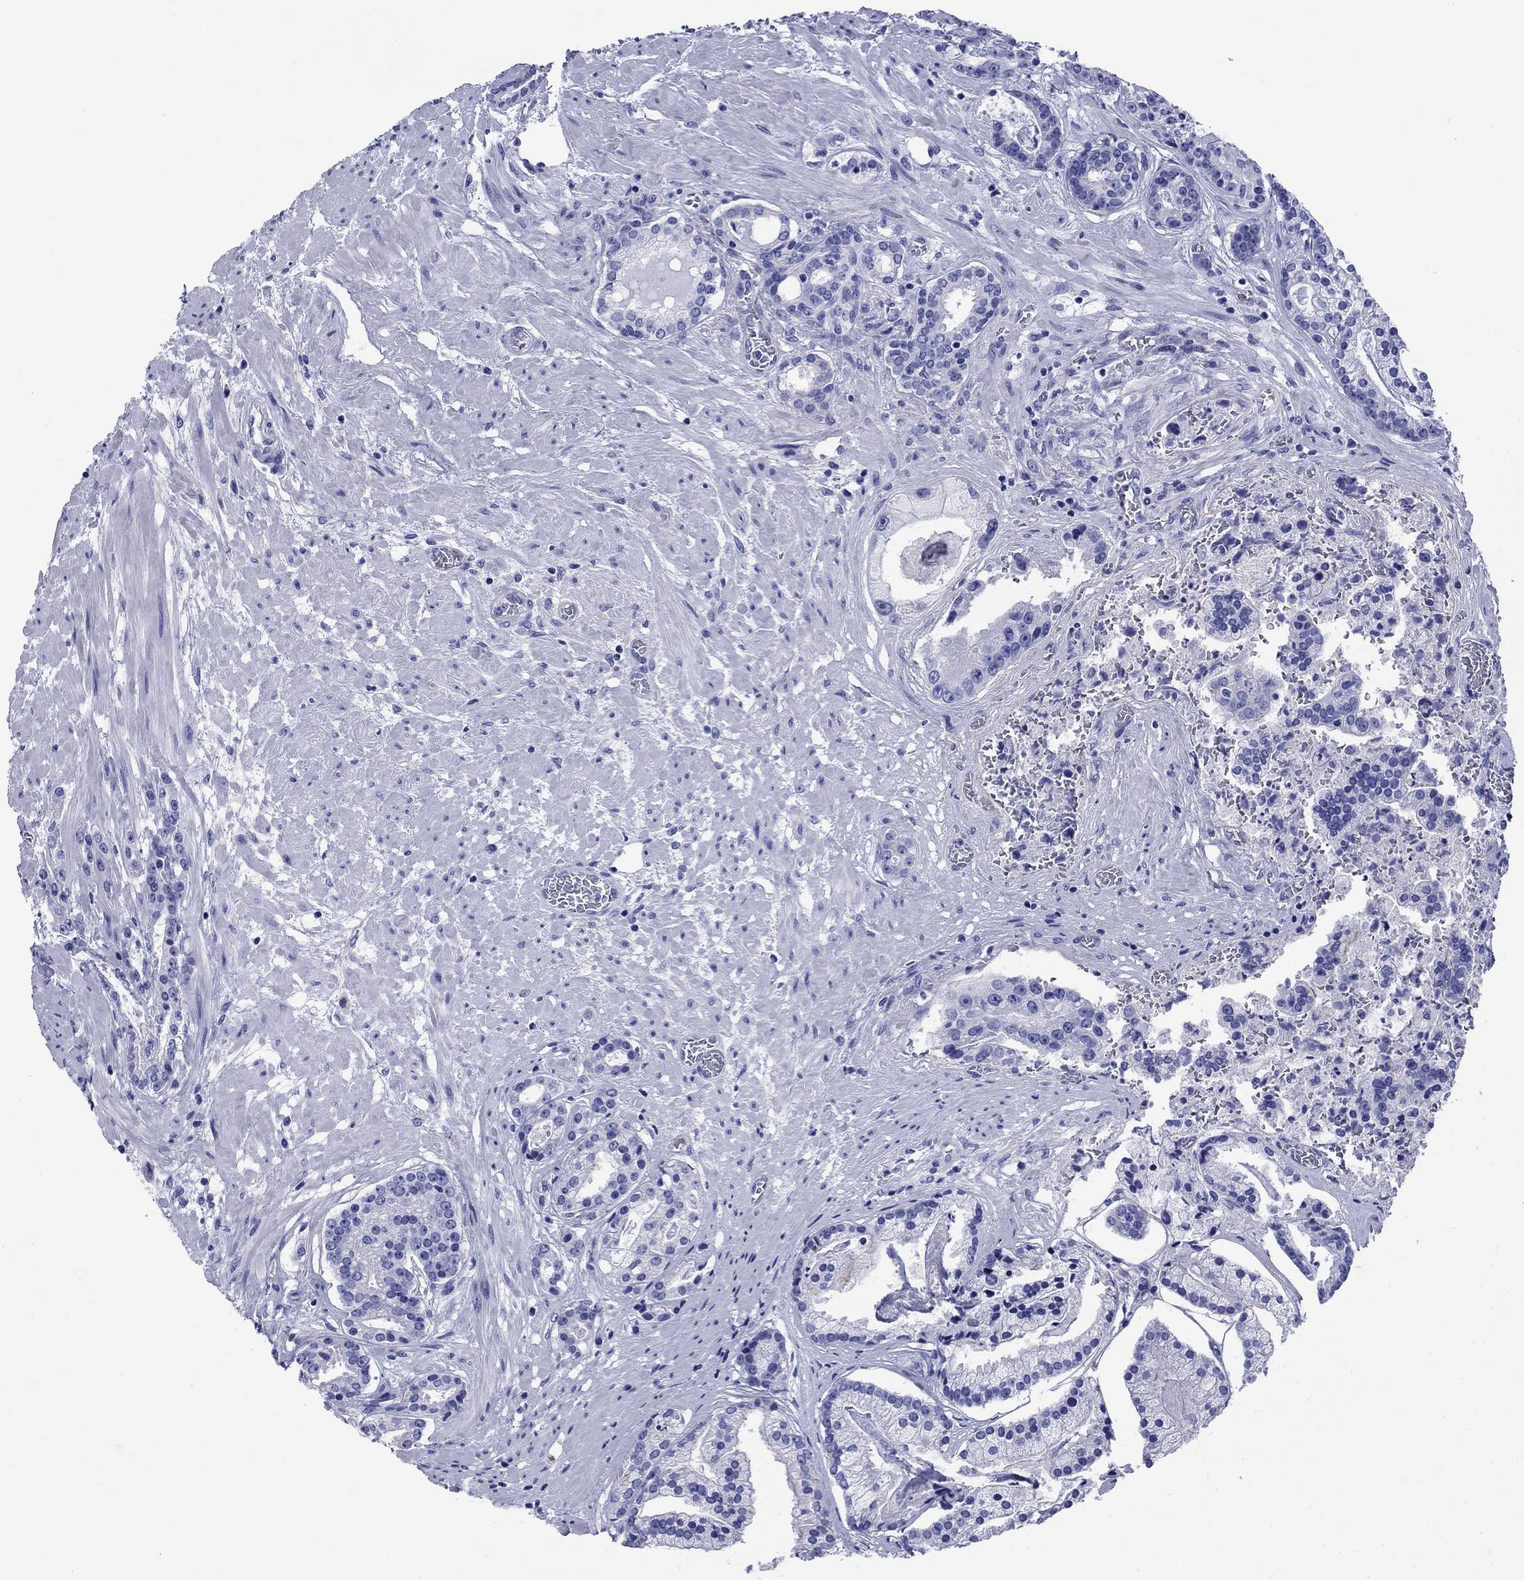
{"staining": {"intensity": "negative", "quantity": "none", "location": "none"}, "tissue": "prostate cancer", "cell_type": "Tumor cells", "image_type": "cancer", "snomed": [{"axis": "morphology", "description": "Adenocarcinoma, NOS"}, {"axis": "topography", "description": "Prostate and seminal vesicle, NOS"}, {"axis": "topography", "description": "Prostate"}], "caption": "Tumor cells show no significant staining in adenocarcinoma (prostate).", "gene": "SLC1A2", "patient": {"sex": "male", "age": 44}}